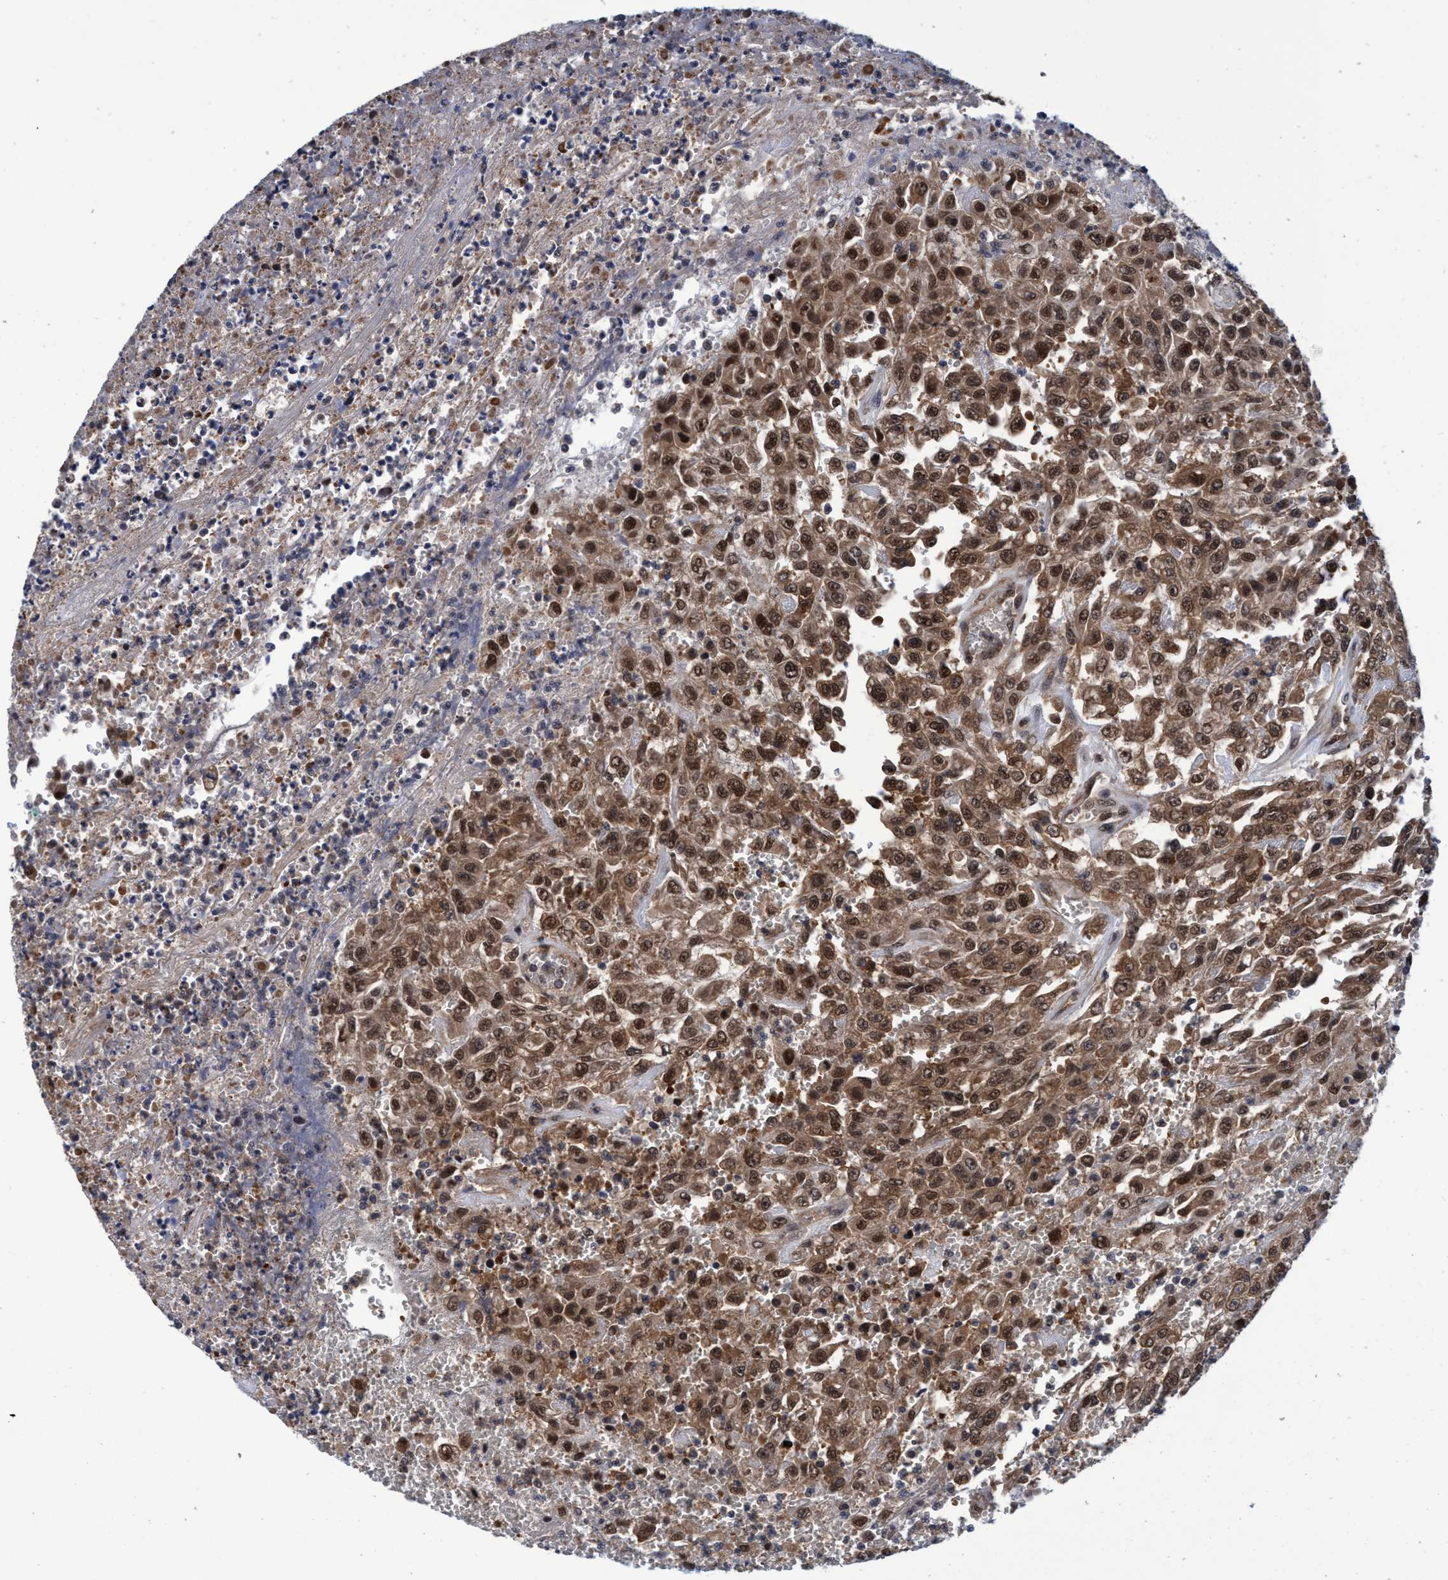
{"staining": {"intensity": "moderate", "quantity": ">75%", "location": "cytoplasmic/membranous,nuclear"}, "tissue": "urothelial cancer", "cell_type": "Tumor cells", "image_type": "cancer", "snomed": [{"axis": "morphology", "description": "Urothelial carcinoma, High grade"}, {"axis": "topography", "description": "Urinary bladder"}], "caption": "About >75% of tumor cells in human urothelial cancer demonstrate moderate cytoplasmic/membranous and nuclear protein expression as visualized by brown immunohistochemical staining.", "gene": "PSMD12", "patient": {"sex": "male", "age": 46}}